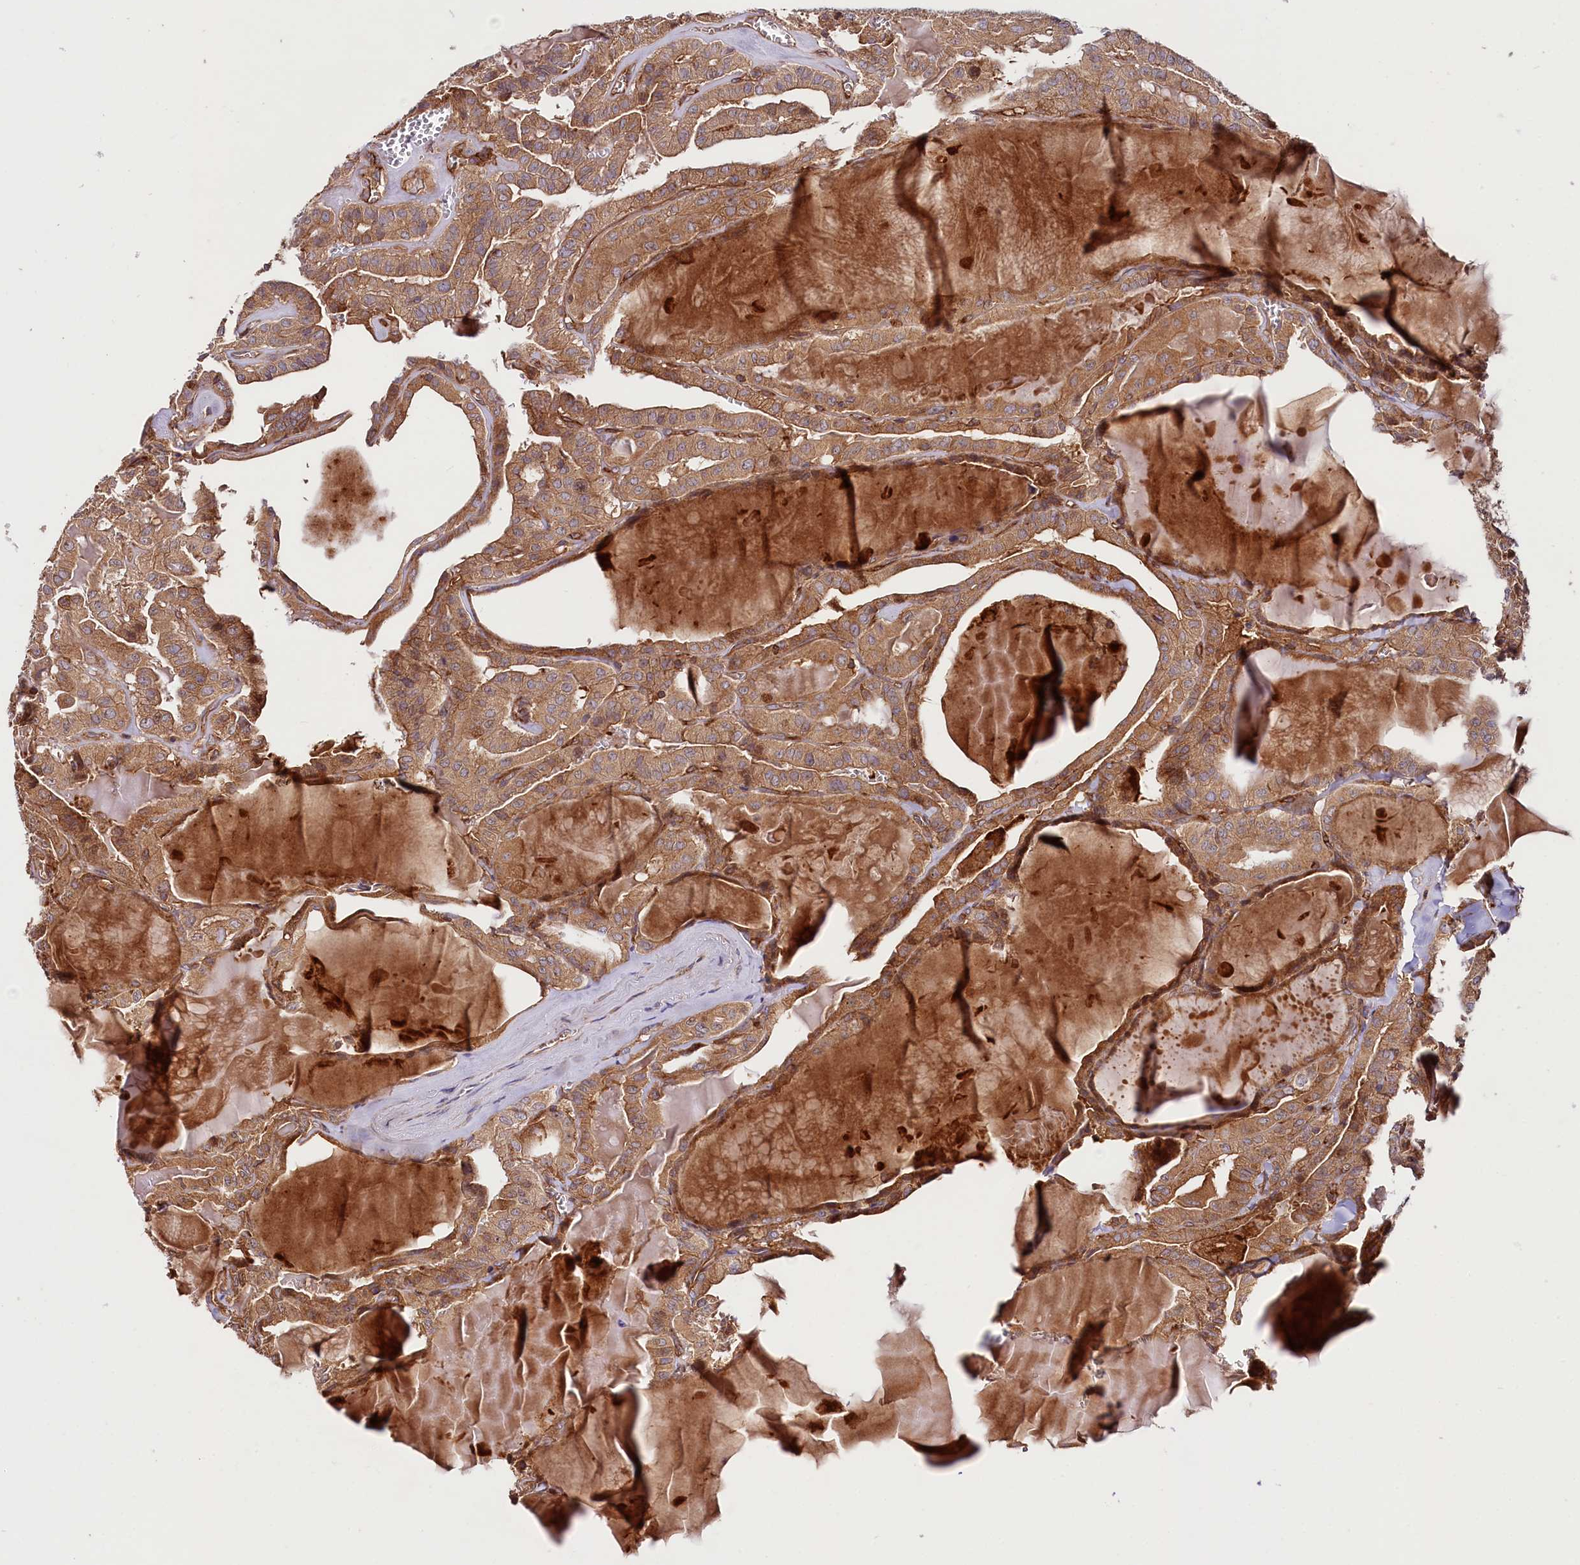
{"staining": {"intensity": "moderate", "quantity": ">75%", "location": "cytoplasmic/membranous"}, "tissue": "thyroid cancer", "cell_type": "Tumor cells", "image_type": "cancer", "snomed": [{"axis": "morphology", "description": "Papillary adenocarcinoma, NOS"}, {"axis": "topography", "description": "Thyroid gland"}], "caption": "Human thyroid cancer stained with a brown dye demonstrates moderate cytoplasmic/membranous positive expression in about >75% of tumor cells.", "gene": "CEP295", "patient": {"sex": "male", "age": 52}}